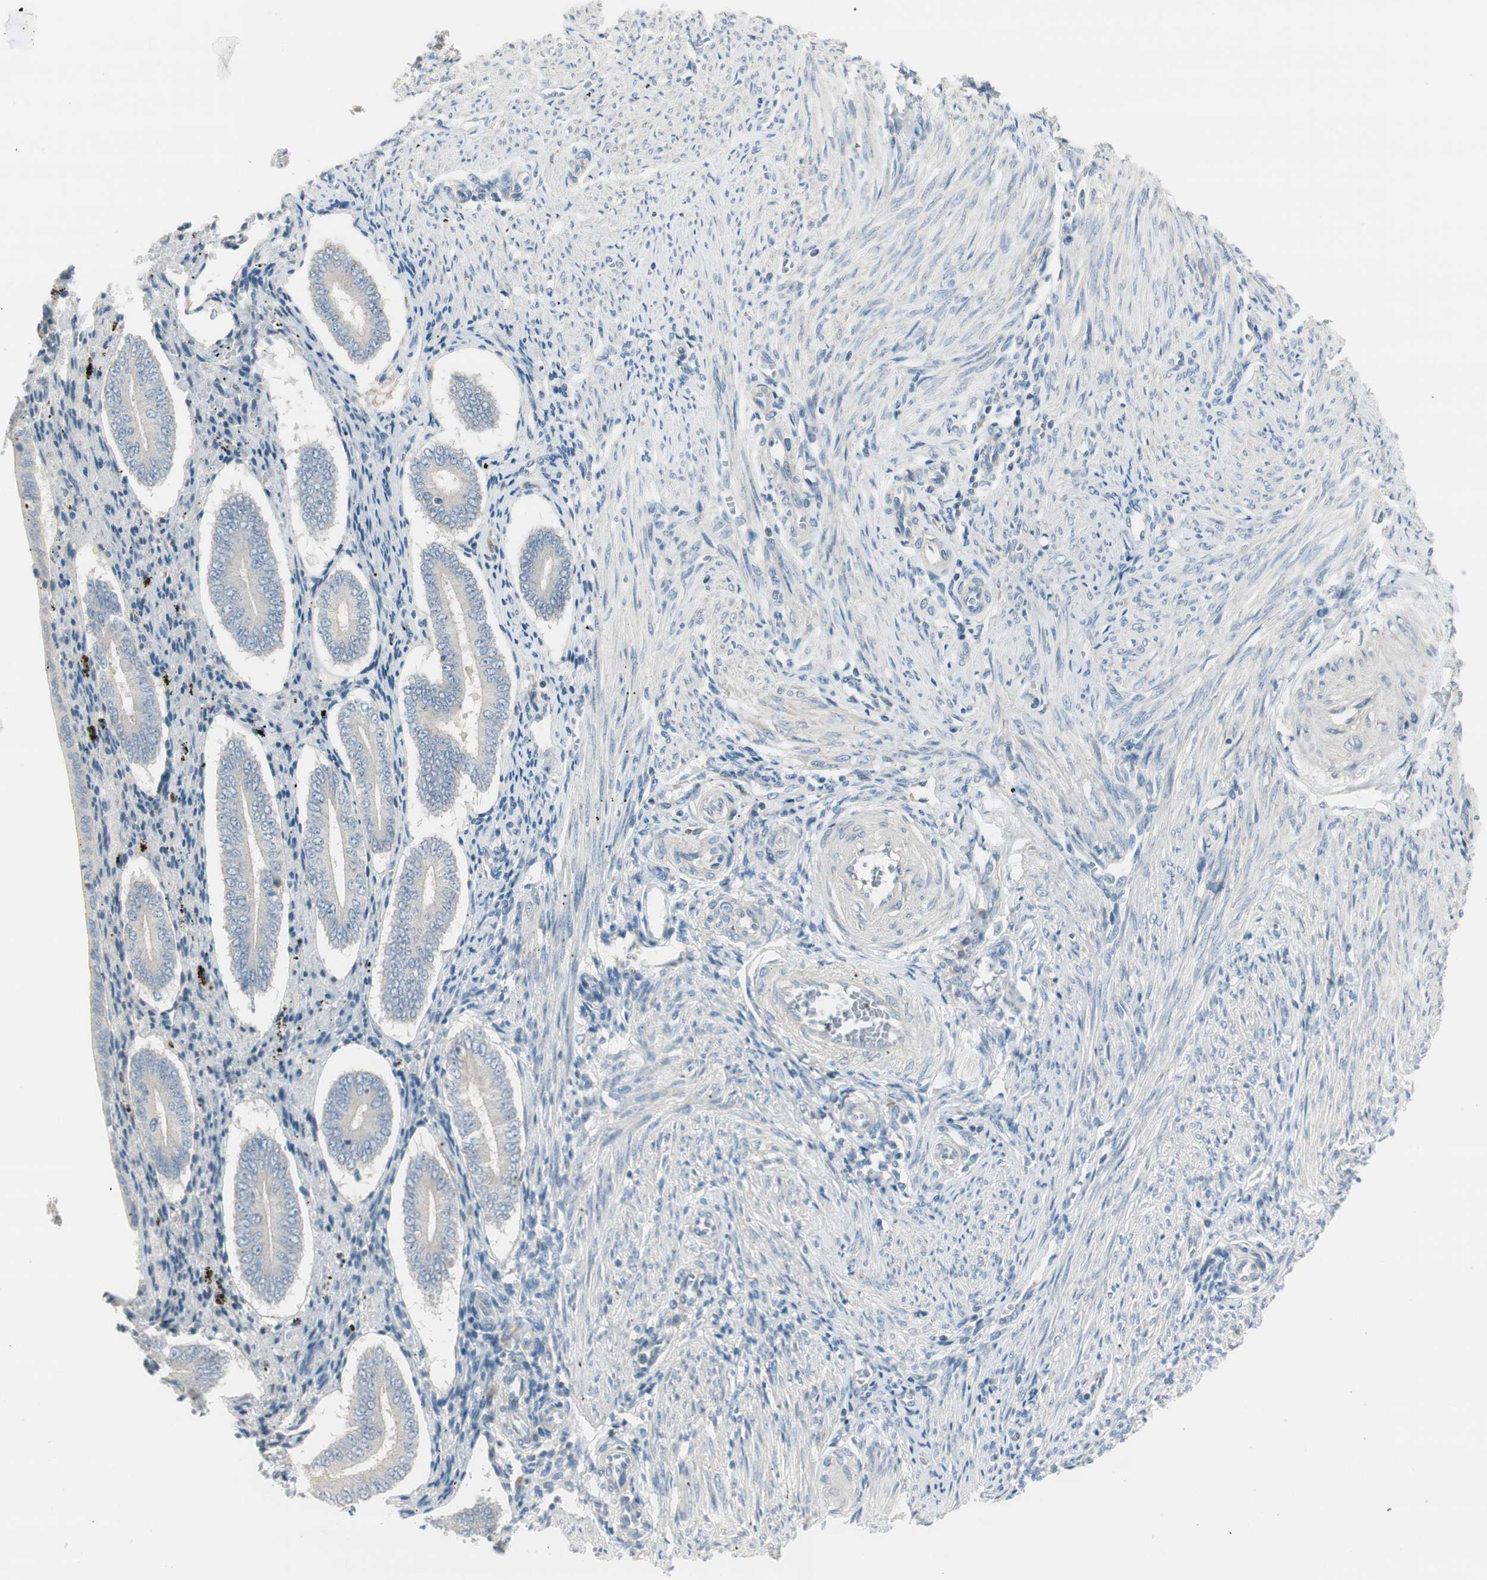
{"staining": {"intensity": "negative", "quantity": "none", "location": "none"}, "tissue": "endometrium", "cell_type": "Cells in endometrial stroma", "image_type": "normal", "snomed": [{"axis": "morphology", "description": "Normal tissue, NOS"}, {"axis": "topography", "description": "Endometrium"}], "caption": "Immunohistochemistry (IHC) of benign human endometrium demonstrates no positivity in cells in endometrial stroma.", "gene": "EVA1A", "patient": {"sex": "female", "age": 42}}